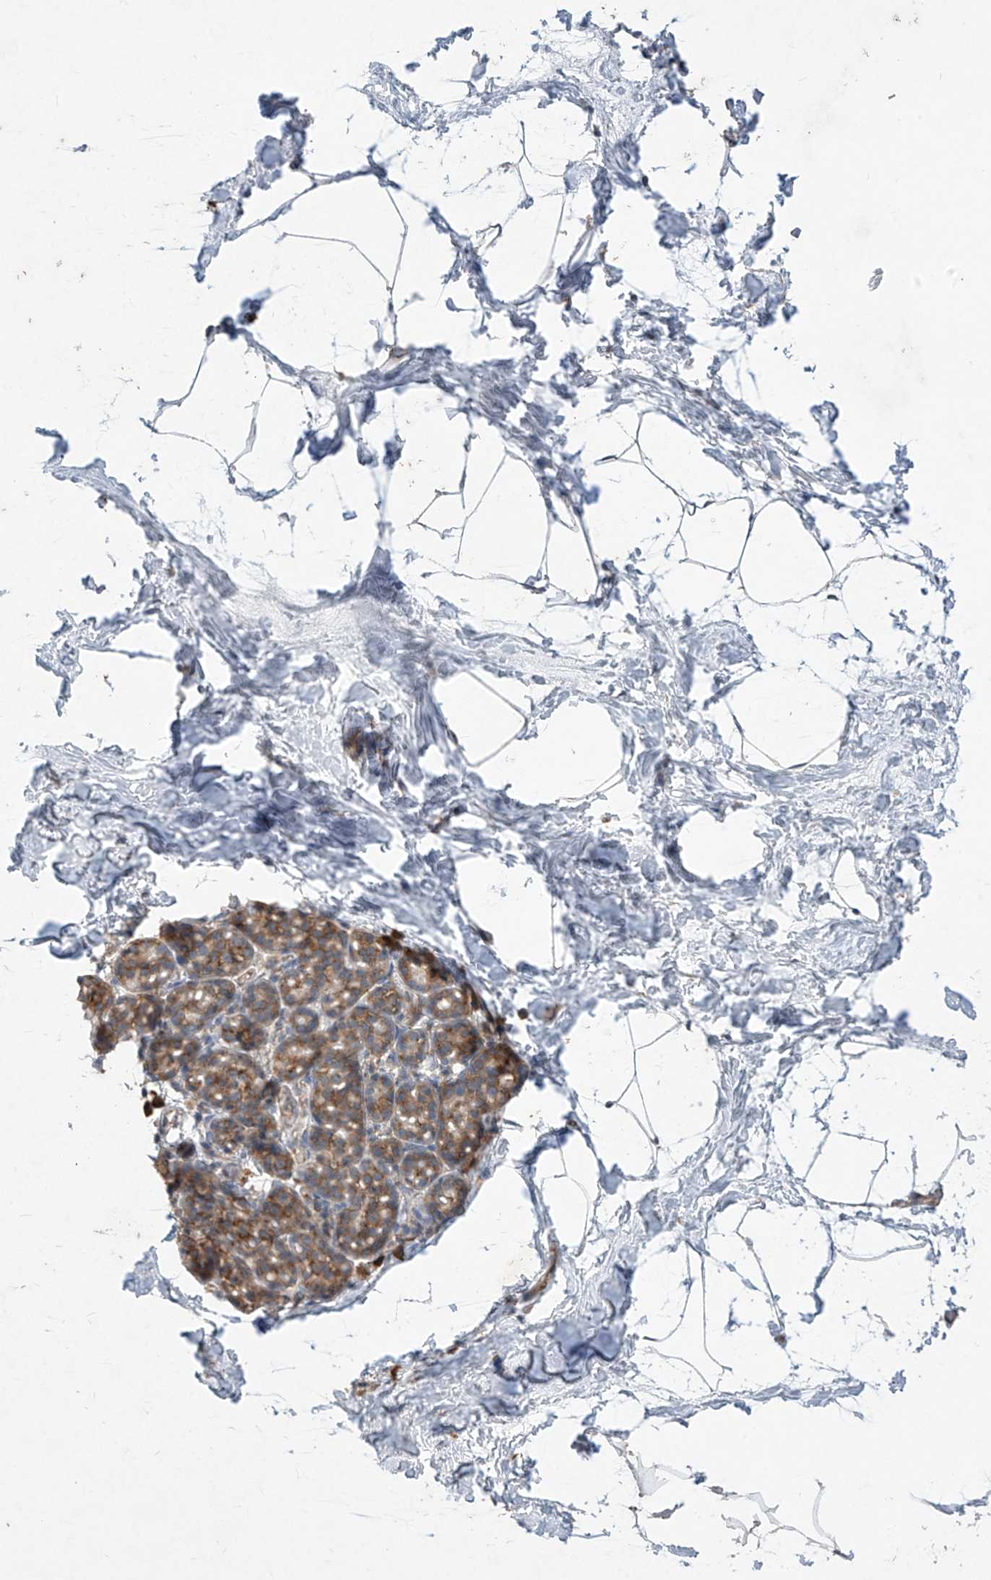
{"staining": {"intensity": "negative", "quantity": "none", "location": "none"}, "tissue": "breast", "cell_type": "Adipocytes", "image_type": "normal", "snomed": [{"axis": "morphology", "description": "Normal tissue, NOS"}, {"axis": "topography", "description": "Breast"}], "caption": "Immunohistochemistry (IHC) of benign breast reveals no positivity in adipocytes.", "gene": "RPL34", "patient": {"sex": "female", "age": 62}}